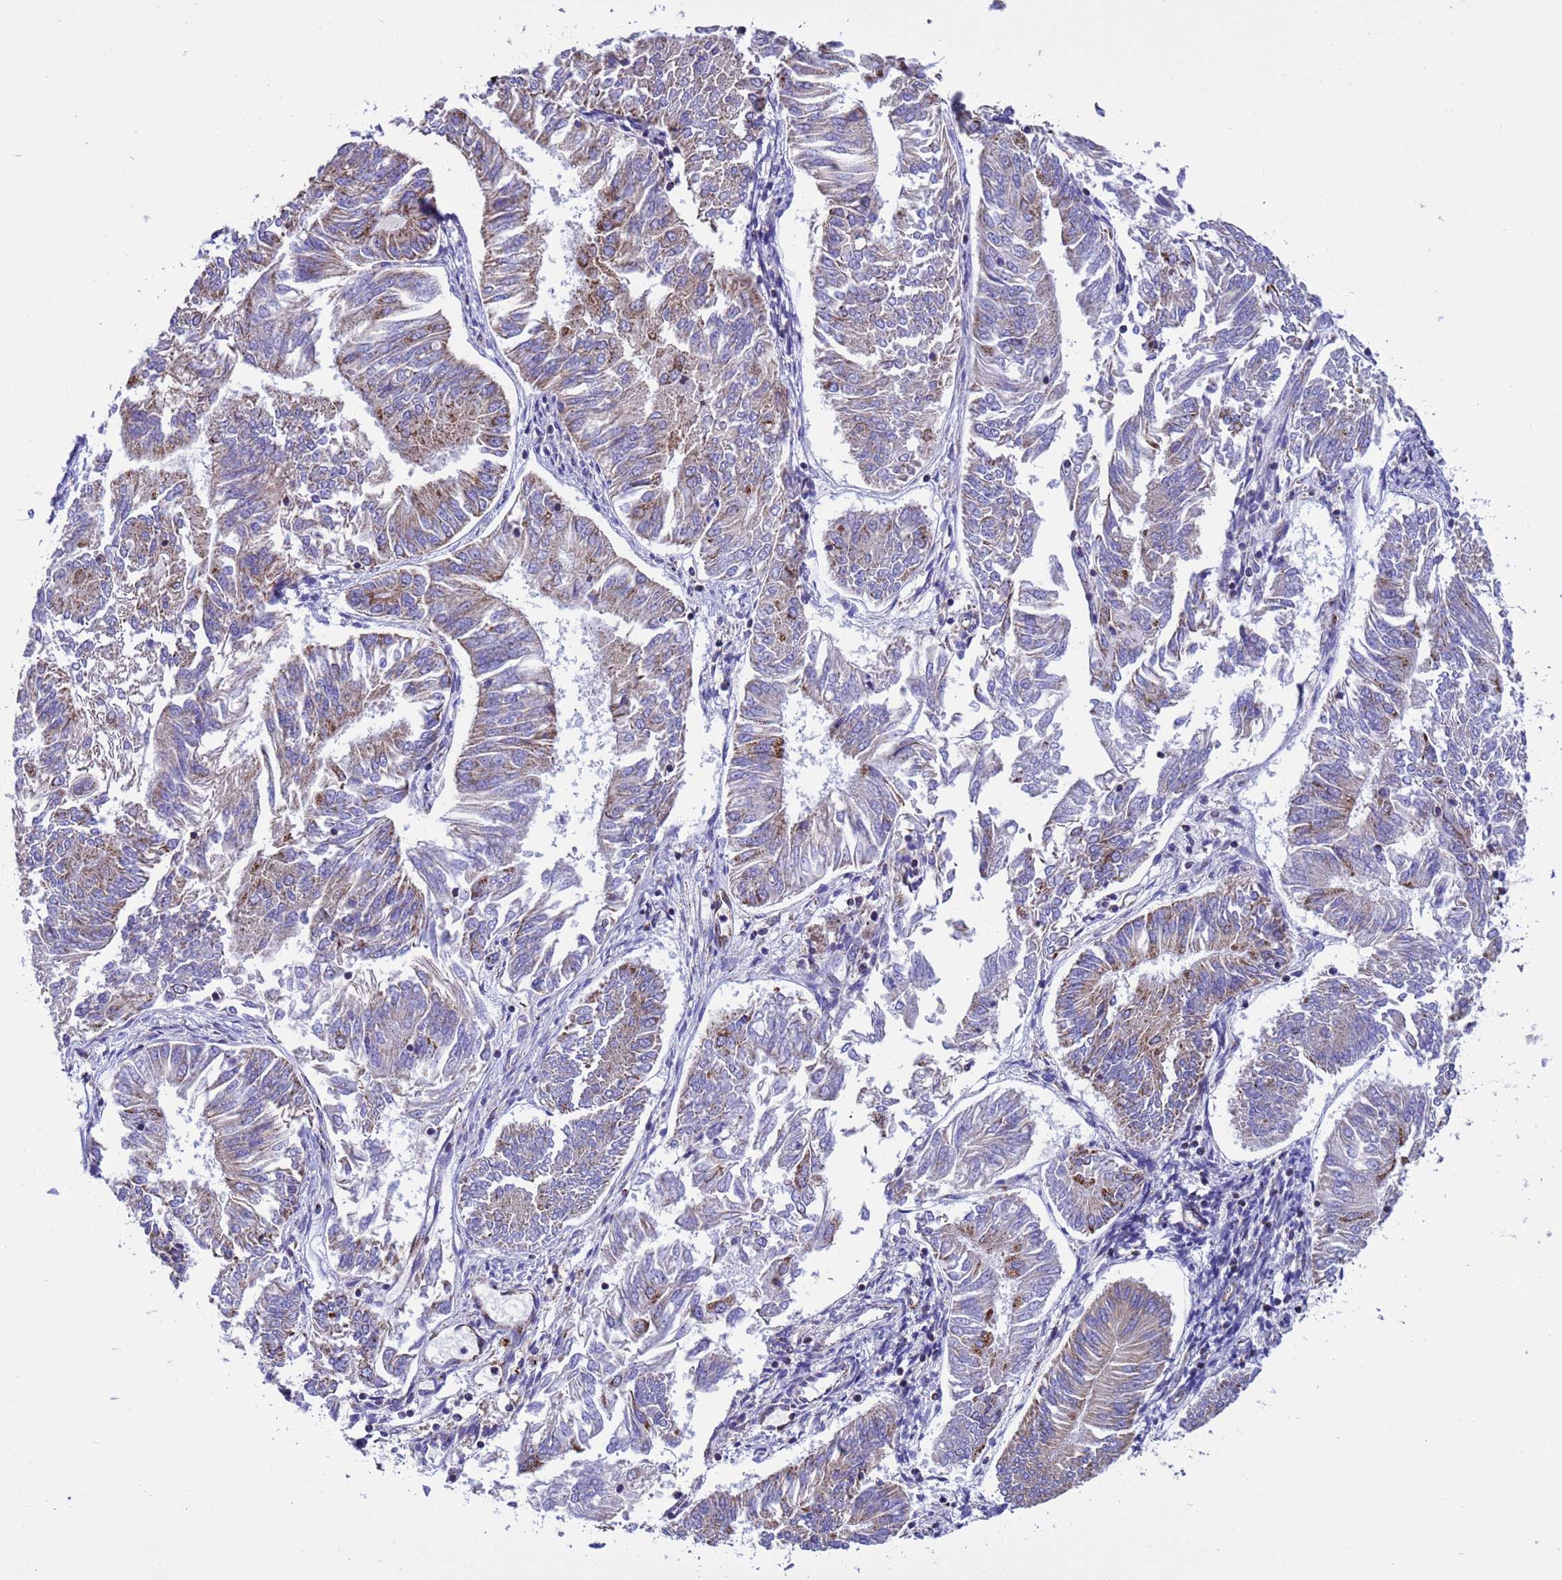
{"staining": {"intensity": "weak", "quantity": "<25%", "location": "cytoplasmic/membranous"}, "tissue": "endometrial cancer", "cell_type": "Tumor cells", "image_type": "cancer", "snomed": [{"axis": "morphology", "description": "Adenocarcinoma, NOS"}, {"axis": "topography", "description": "Endometrium"}], "caption": "A high-resolution histopathology image shows immunohistochemistry (IHC) staining of endometrial adenocarcinoma, which reveals no significant expression in tumor cells. (Immunohistochemistry (ihc), brightfield microscopy, high magnification).", "gene": "CCDC191", "patient": {"sex": "female", "age": 58}}